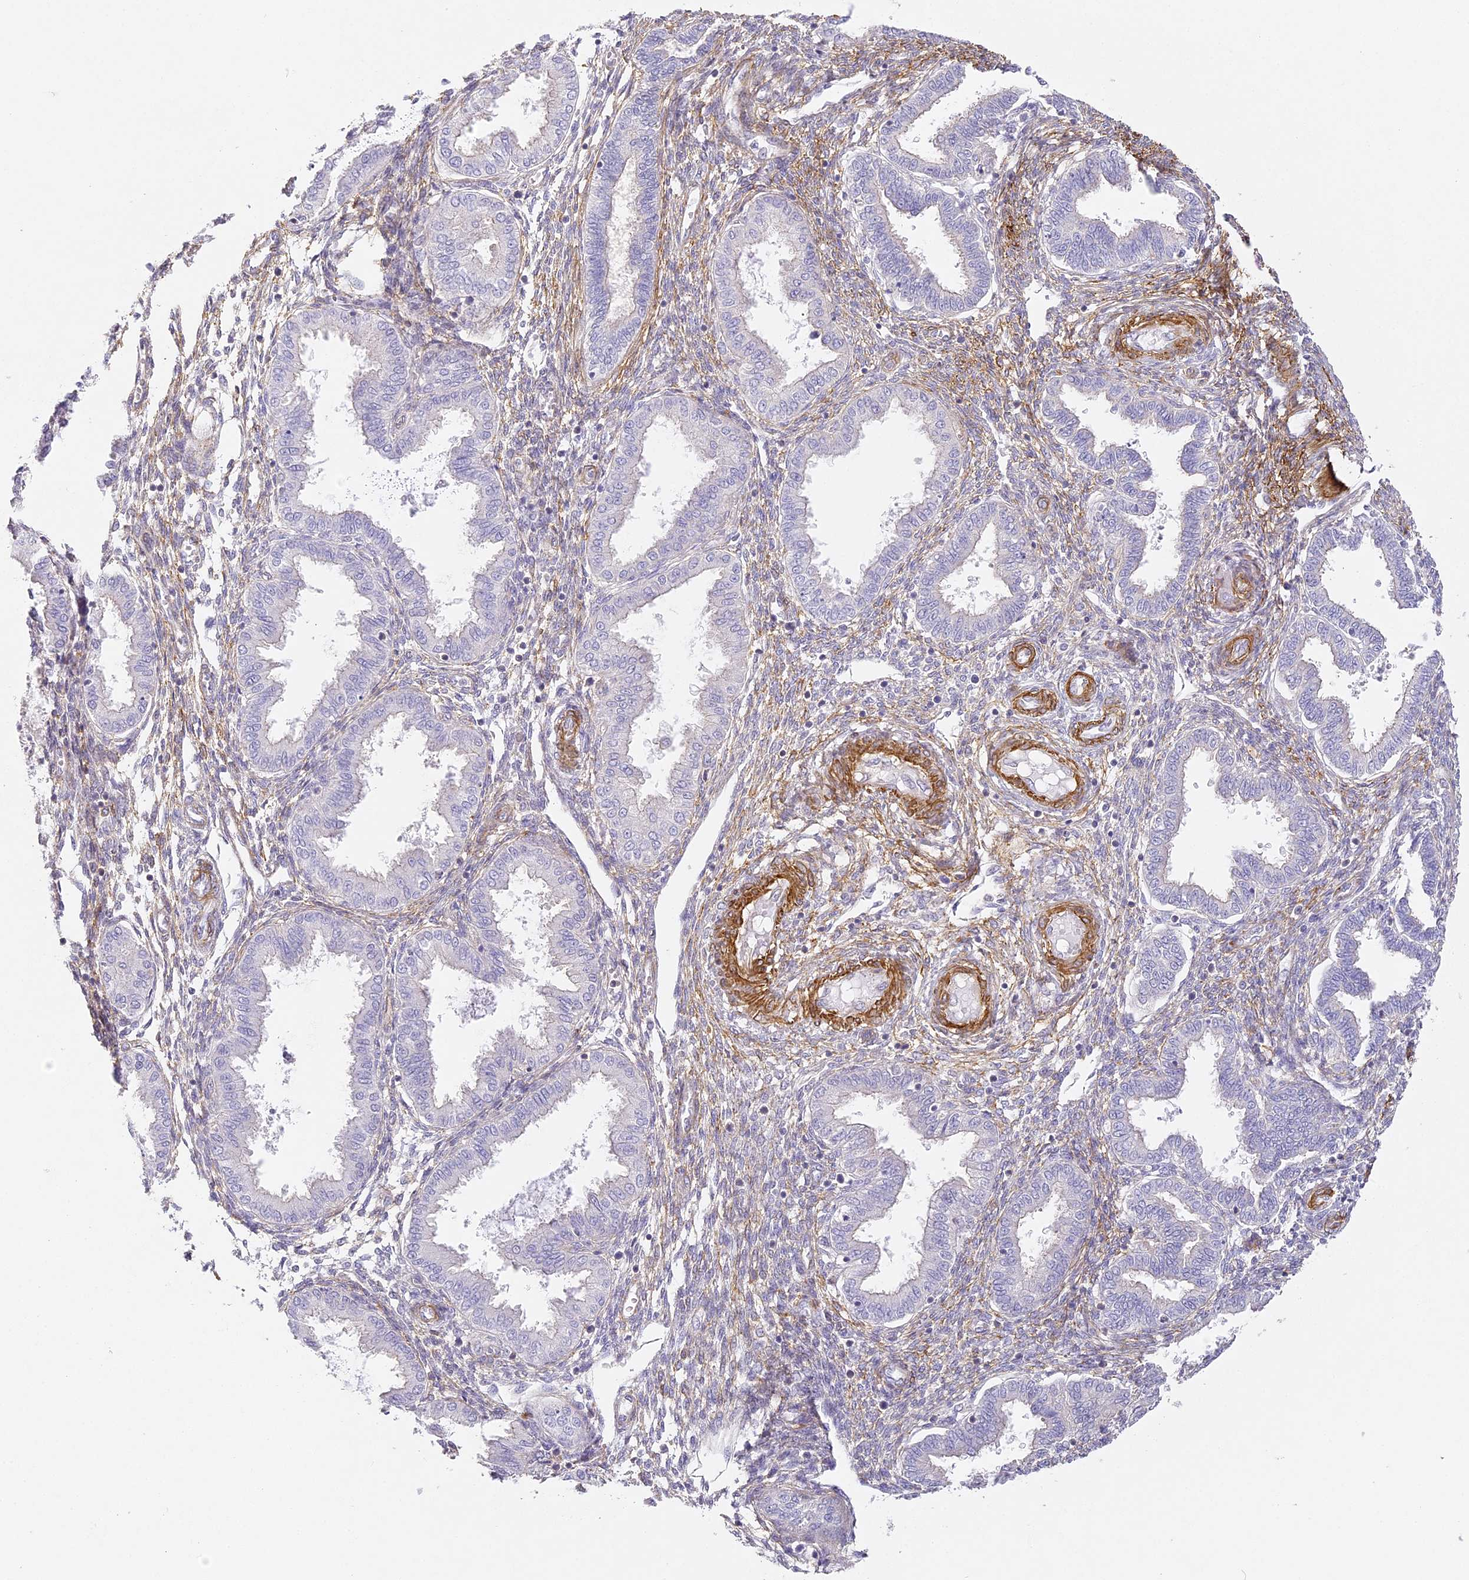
{"staining": {"intensity": "negative", "quantity": "none", "location": "none"}, "tissue": "endometrium", "cell_type": "Cells in endometrial stroma", "image_type": "normal", "snomed": [{"axis": "morphology", "description": "Normal tissue, NOS"}, {"axis": "topography", "description": "Endometrium"}], "caption": "Immunohistochemical staining of unremarkable endometrium demonstrates no significant expression in cells in endometrial stroma.", "gene": "MED28", "patient": {"sex": "female", "age": 33}}